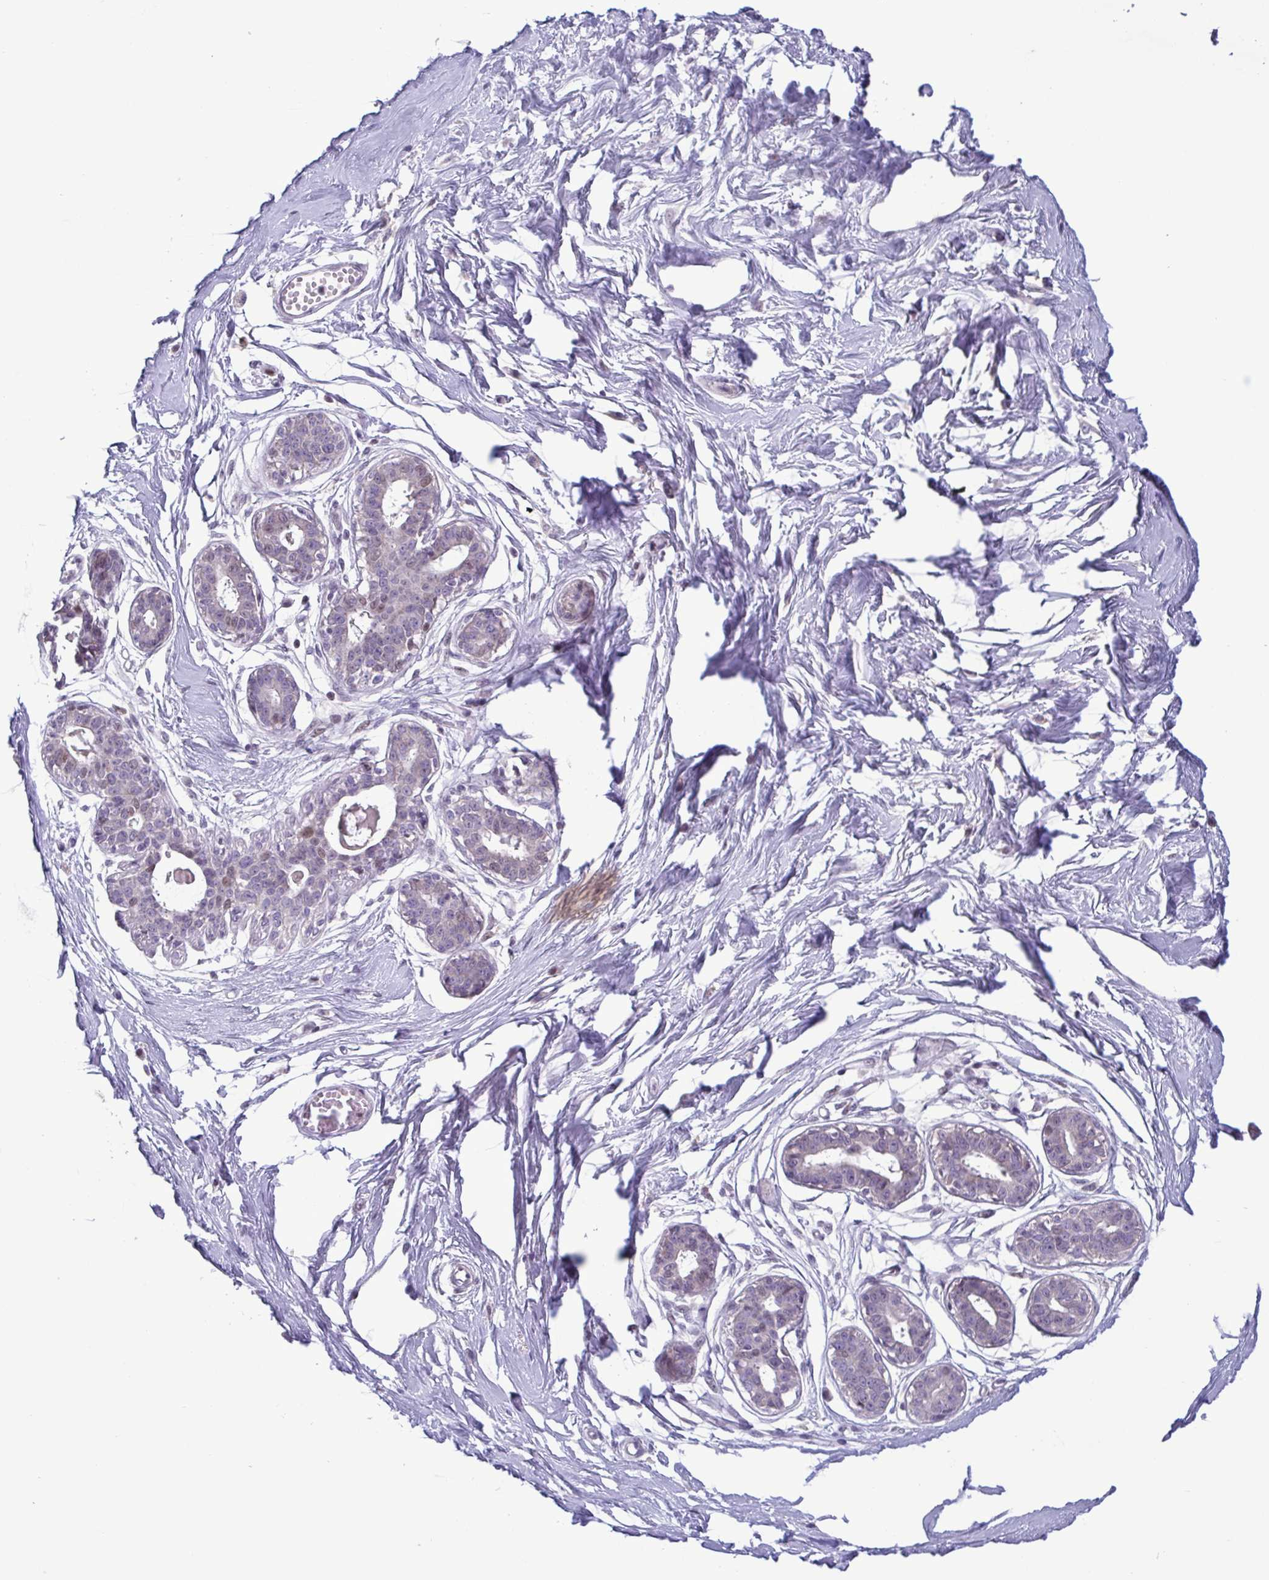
{"staining": {"intensity": "negative", "quantity": "none", "location": "none"}, "tissue": "breast", "cell_type": "Adipocytes", "image_type": "normal", "snomed": [{"axis": "morphology", "description": "Normal tissue, NOS"}, {"axis": "topography", "description": "Breast"}], "caption": "Immunohistochemistry photomicrograph of benign breast: breast stained with DAB (3,3'-diaminobenzidine) exhibits no significant protein positivity in adipocytes. Brightfield microscopy of immunohistochemistry (IHC) stained with DAB (brown) and hematoxylin (blue), captured at high magnification.", "gene": "IRF1", "patient": {"sex": "female", "age": 45}}